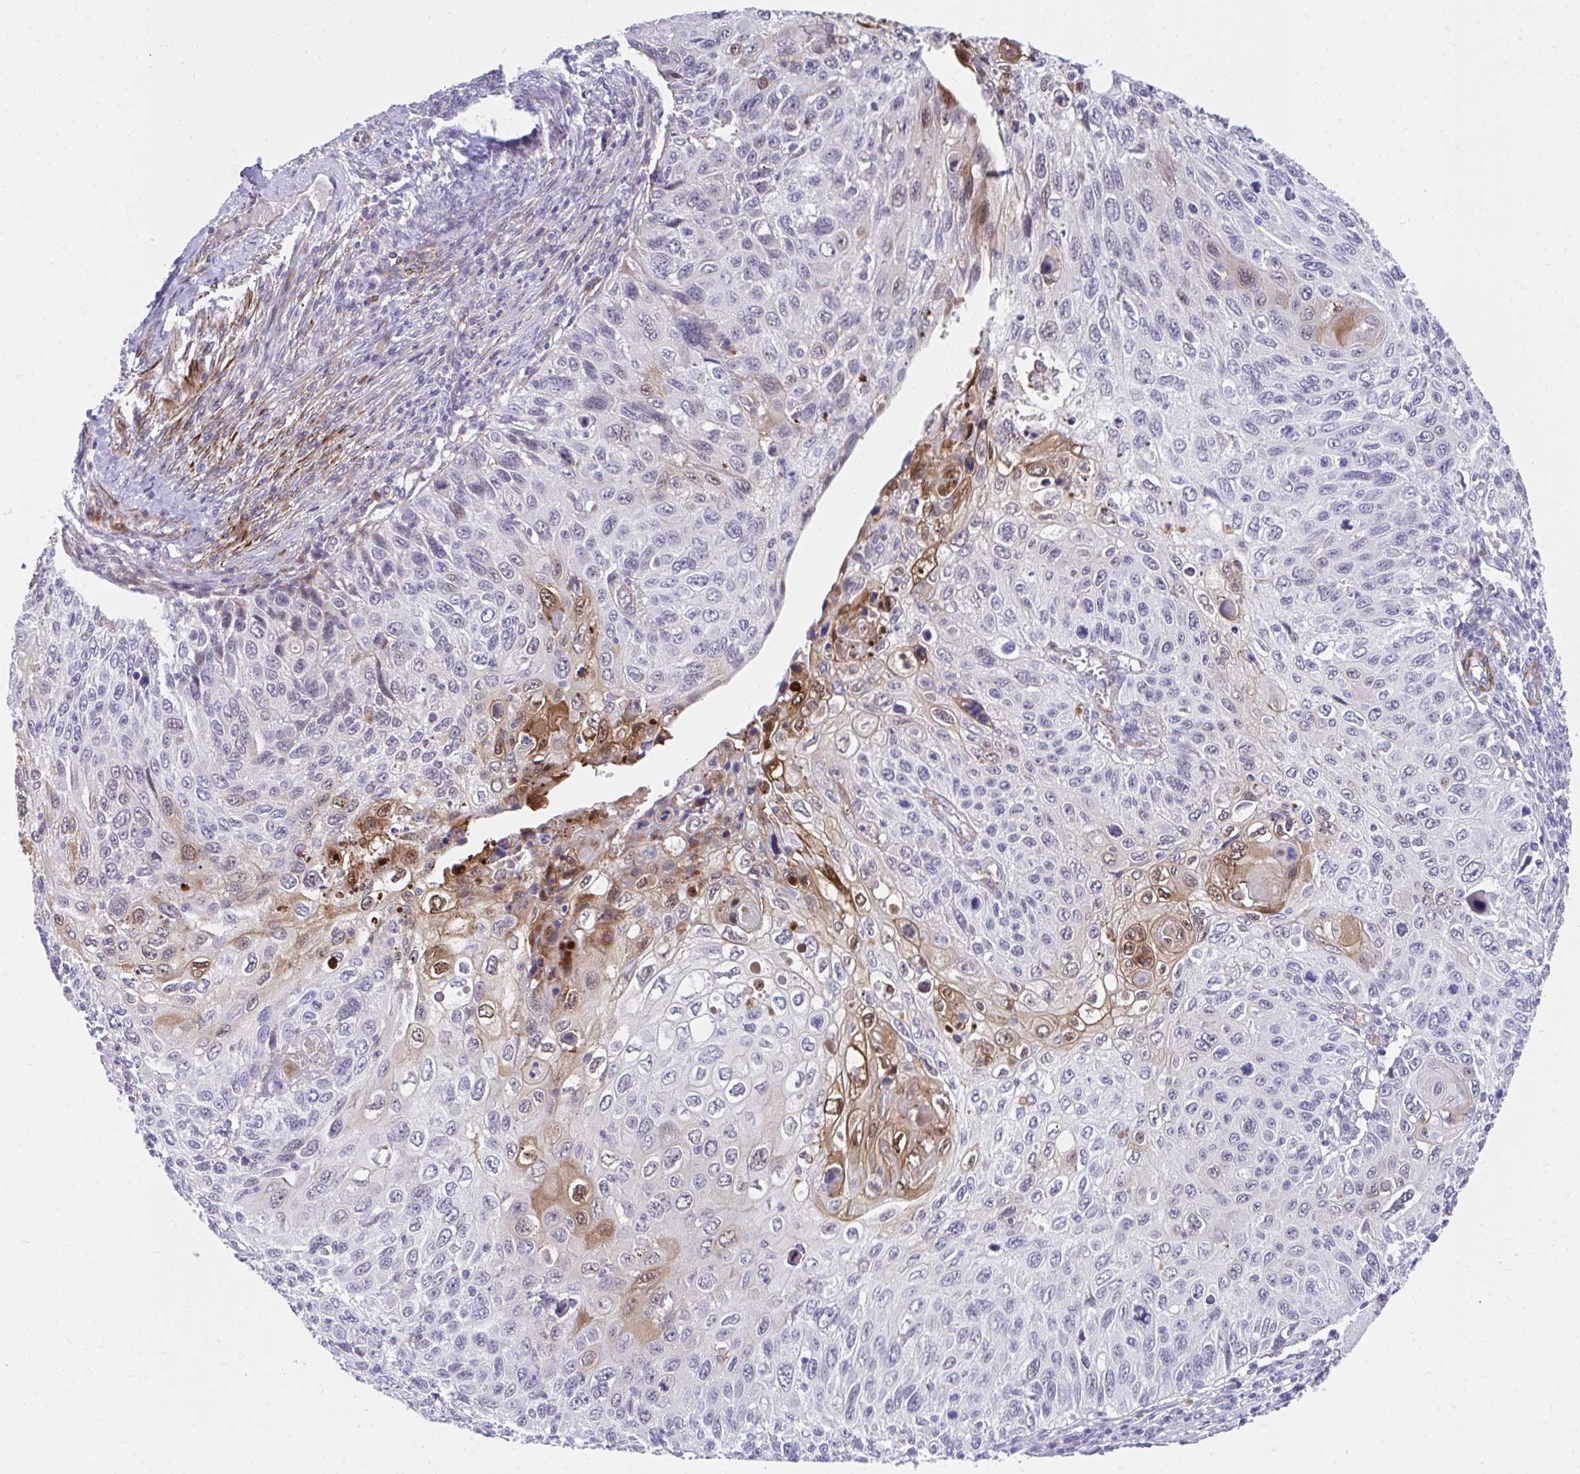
{"staining": {"intensity": "moderate", "quantity": "<25%", "location": "cytoplasmic/membranous,nuclear"}, "tissue": "cervical cancer", "cell_type": "Tumor cells", "image_type": "cancer", "snomed": [{"axis": "morphology", "description": "Squamous cell carcinoma, NOS"}, {"axis": "topography", "description": "Cervix"}], "caption": "Approximately <25% of tumor cells in human cervical cancer (squamous cell carcinoma) display moderate cytoplasmic/membranous and nuclear protein expression as visualized by brown immunohistochemical staining.", "gene": "CSTB", "patient": {"sex": "female", "age": 70}}